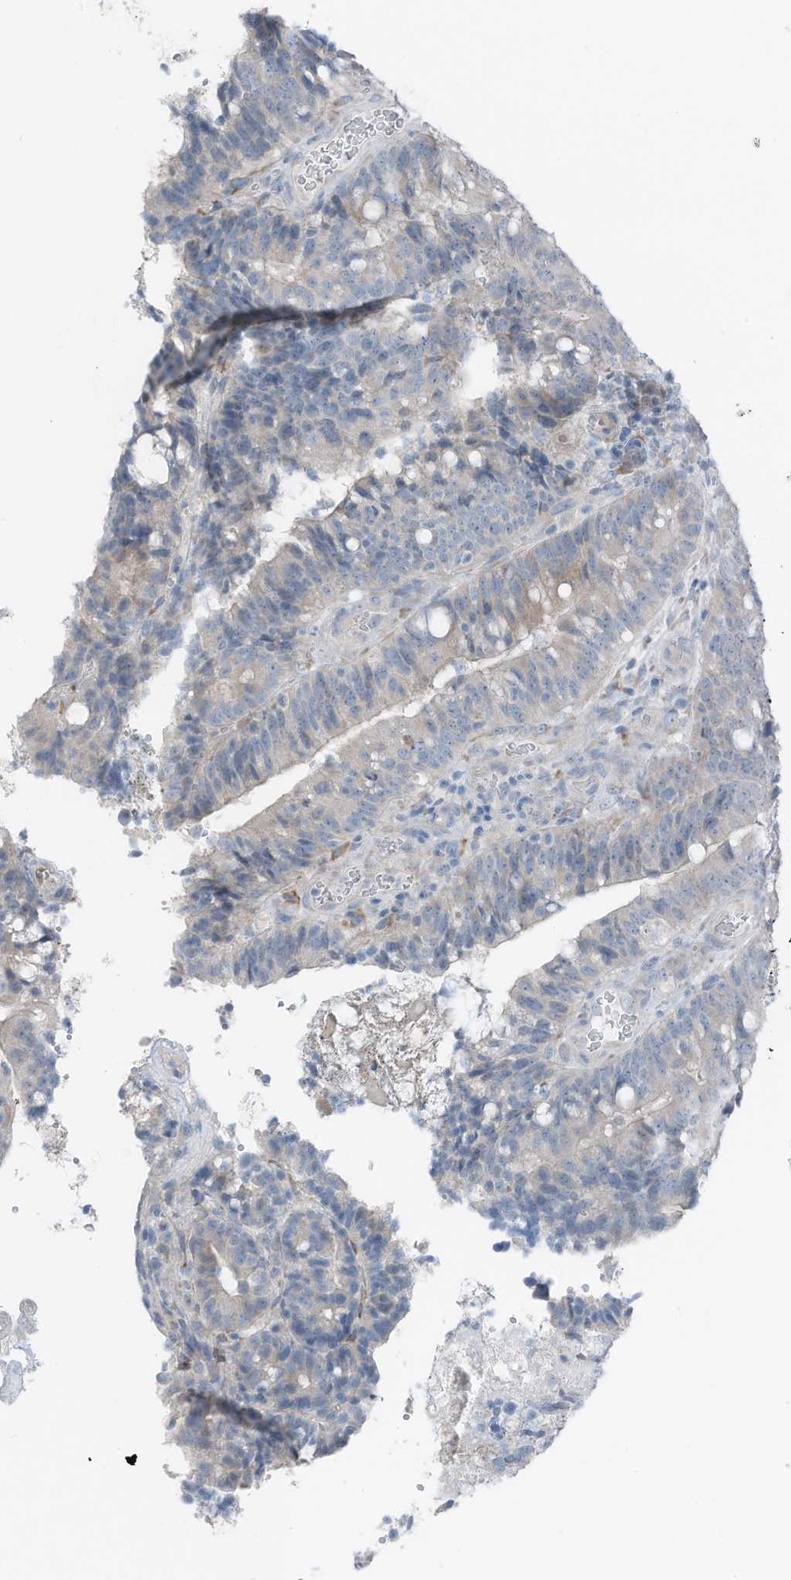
{"staining": {"intensity": "negative", "quantity": "none", "location": "none"}, "tissue": "colorectal cancer", "cell_type": "Tumor cells", "image_type": "cancer", "snomed": [{"axis": "morphology", "description": "Adenocarcinoma, NOS"}, {"axis": "topography", "description": "Colon"}], "caption": "Immunohistochemical staining of colorectal cancer (adenocarcinoma) shows no significant staining in tumor cells. (Stains: DAB immunohistochemistry with hematoxylin counter stain, Microscopy: brightfield microscopy at high magnification).", "gene": "ARHGEF33", "patient": {"sex": "female", "age": 66}}